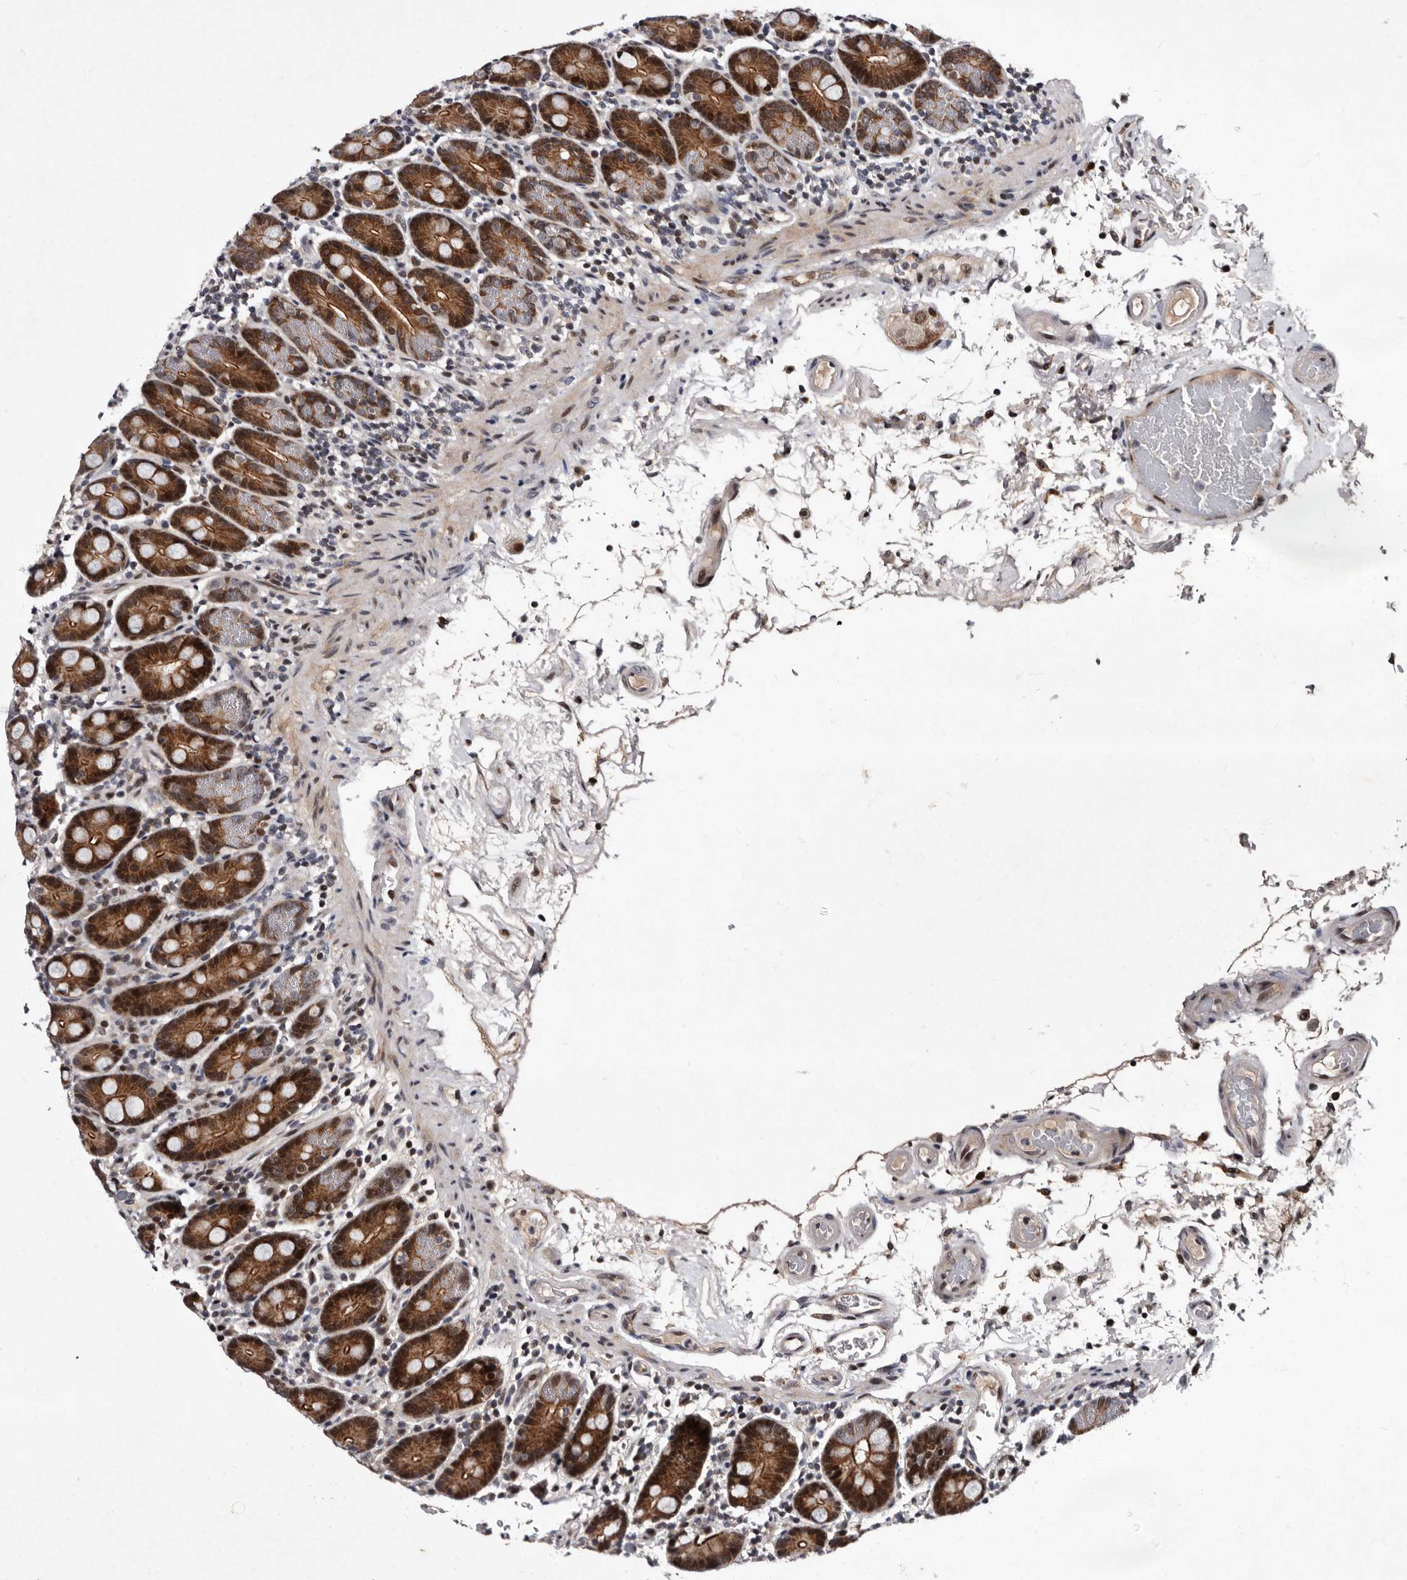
{"staining": {"intensity": "strong", "quantity": ">75%", "location": "cytoplasmic/membranous,nuclear"}, "tissue": "duodenum", "cell_type": "Glandular cells", "image_type": "normal", "snomed": [{"axis": "morphology", "description": "Normal tissue, NOS"}, {"axis": "topography", "description": "Small intestine, NOS"}], "caption": "The photomicrograph reveals a brown stain indicating the presence of a protein in the cytoplasmic/membranous,nuclear of glandular cells in duodenum.", "gene": "TNKS", "patient": {"sex": "female", "age": 71}}